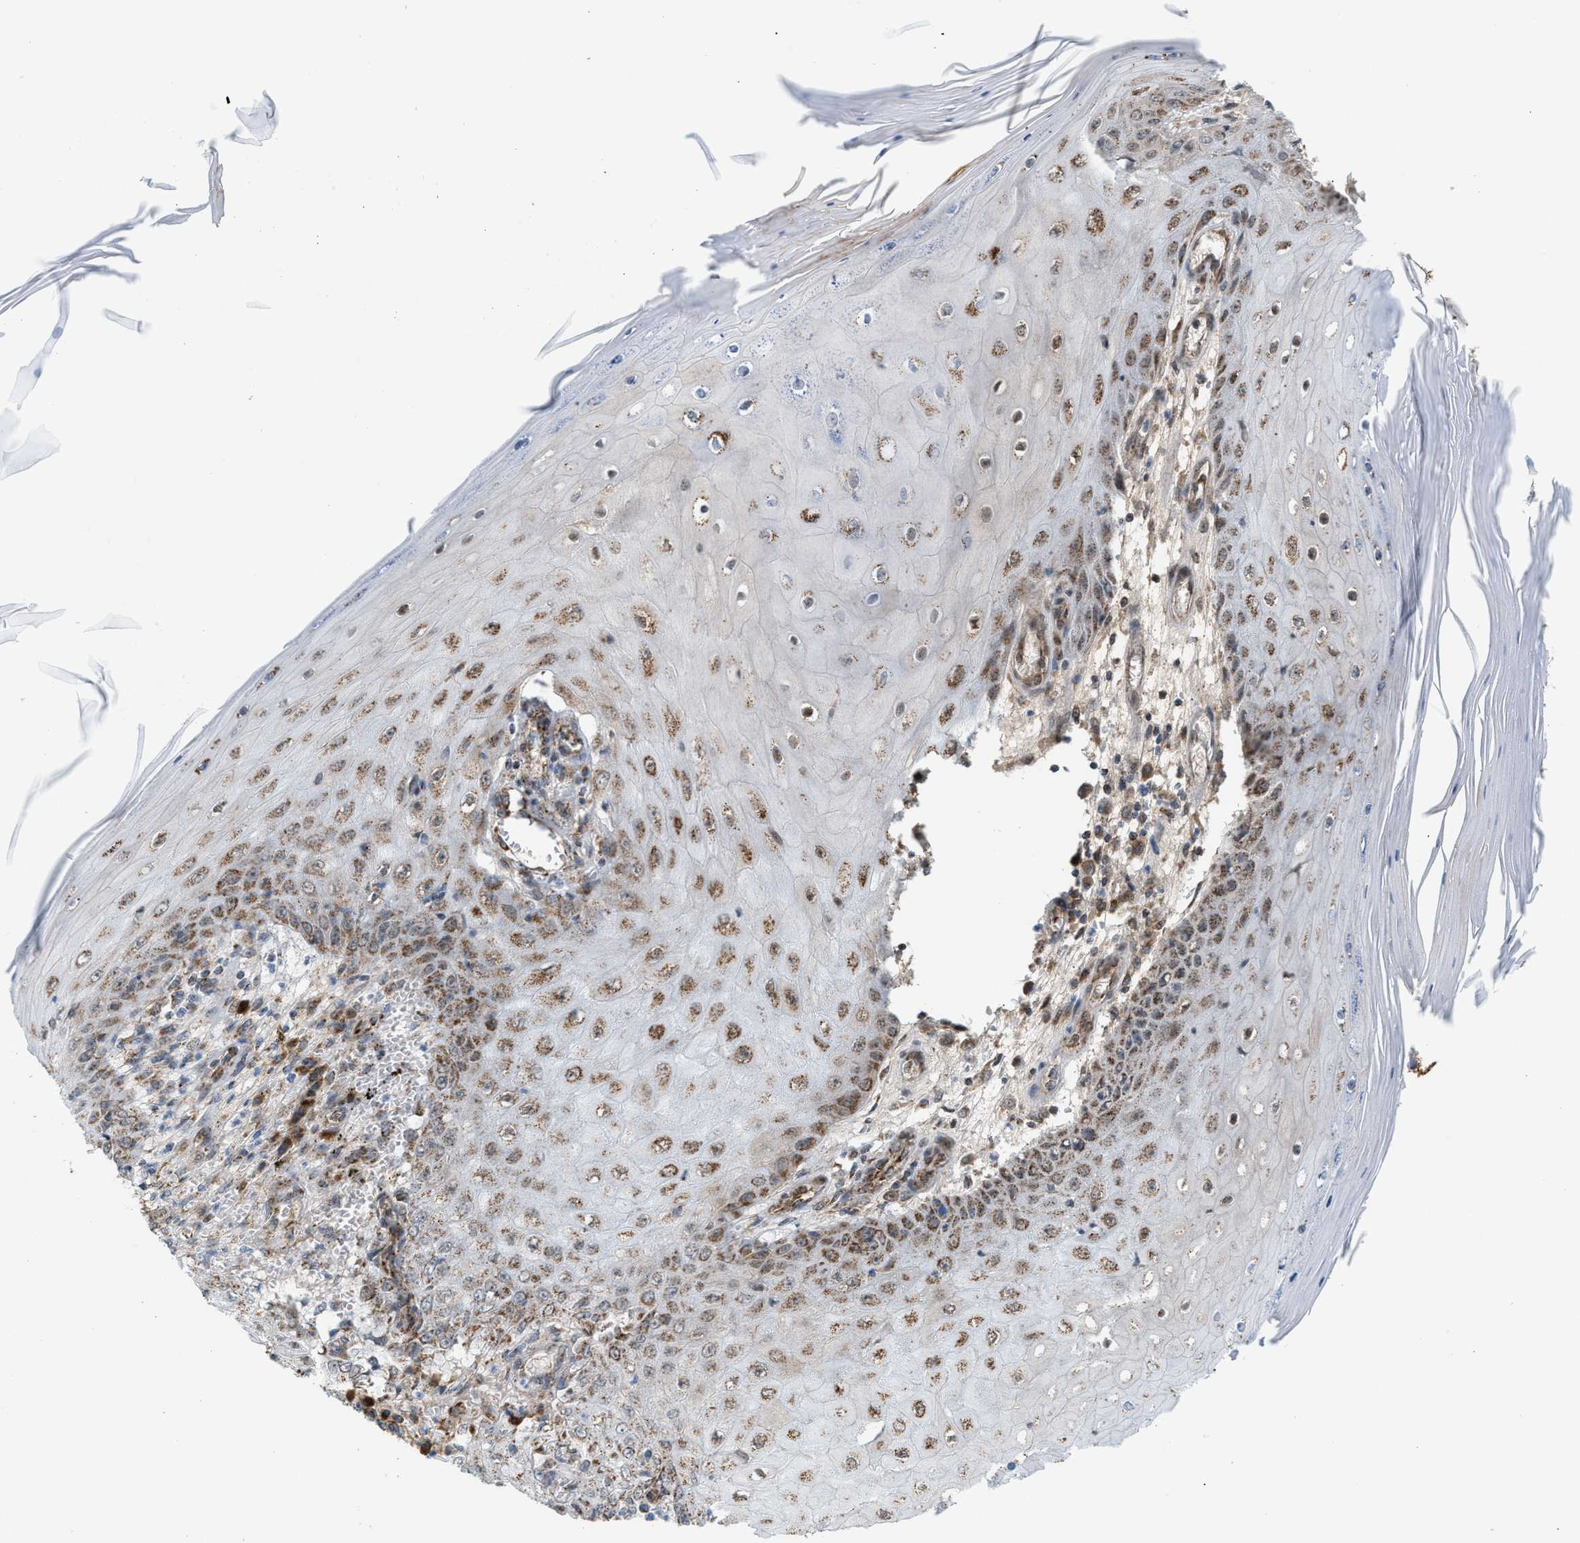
{"staining": {"intensity": "moderate", "quantity": ">75%", "location": "cytoplasmic/membranous"}, "tissue": "skin cancer", "cell_type": "Tumor cells", "image_type": "cancer", "snomed": [{"axis": "morphology", "description": "Squamous cell carcinoma, NOS"}, {"axis": "topography", "description": "Skin"}], "caption": "Protein expression analysis of skin cancer reveals moderate cytoplasmic/membranous positivity in about >75% of tumor cells. (brown staining indicates protein expression, while blue staining denotes nuclei).", "gene": "PMPCA", "patient": {"sex": "female", "age": 73}}